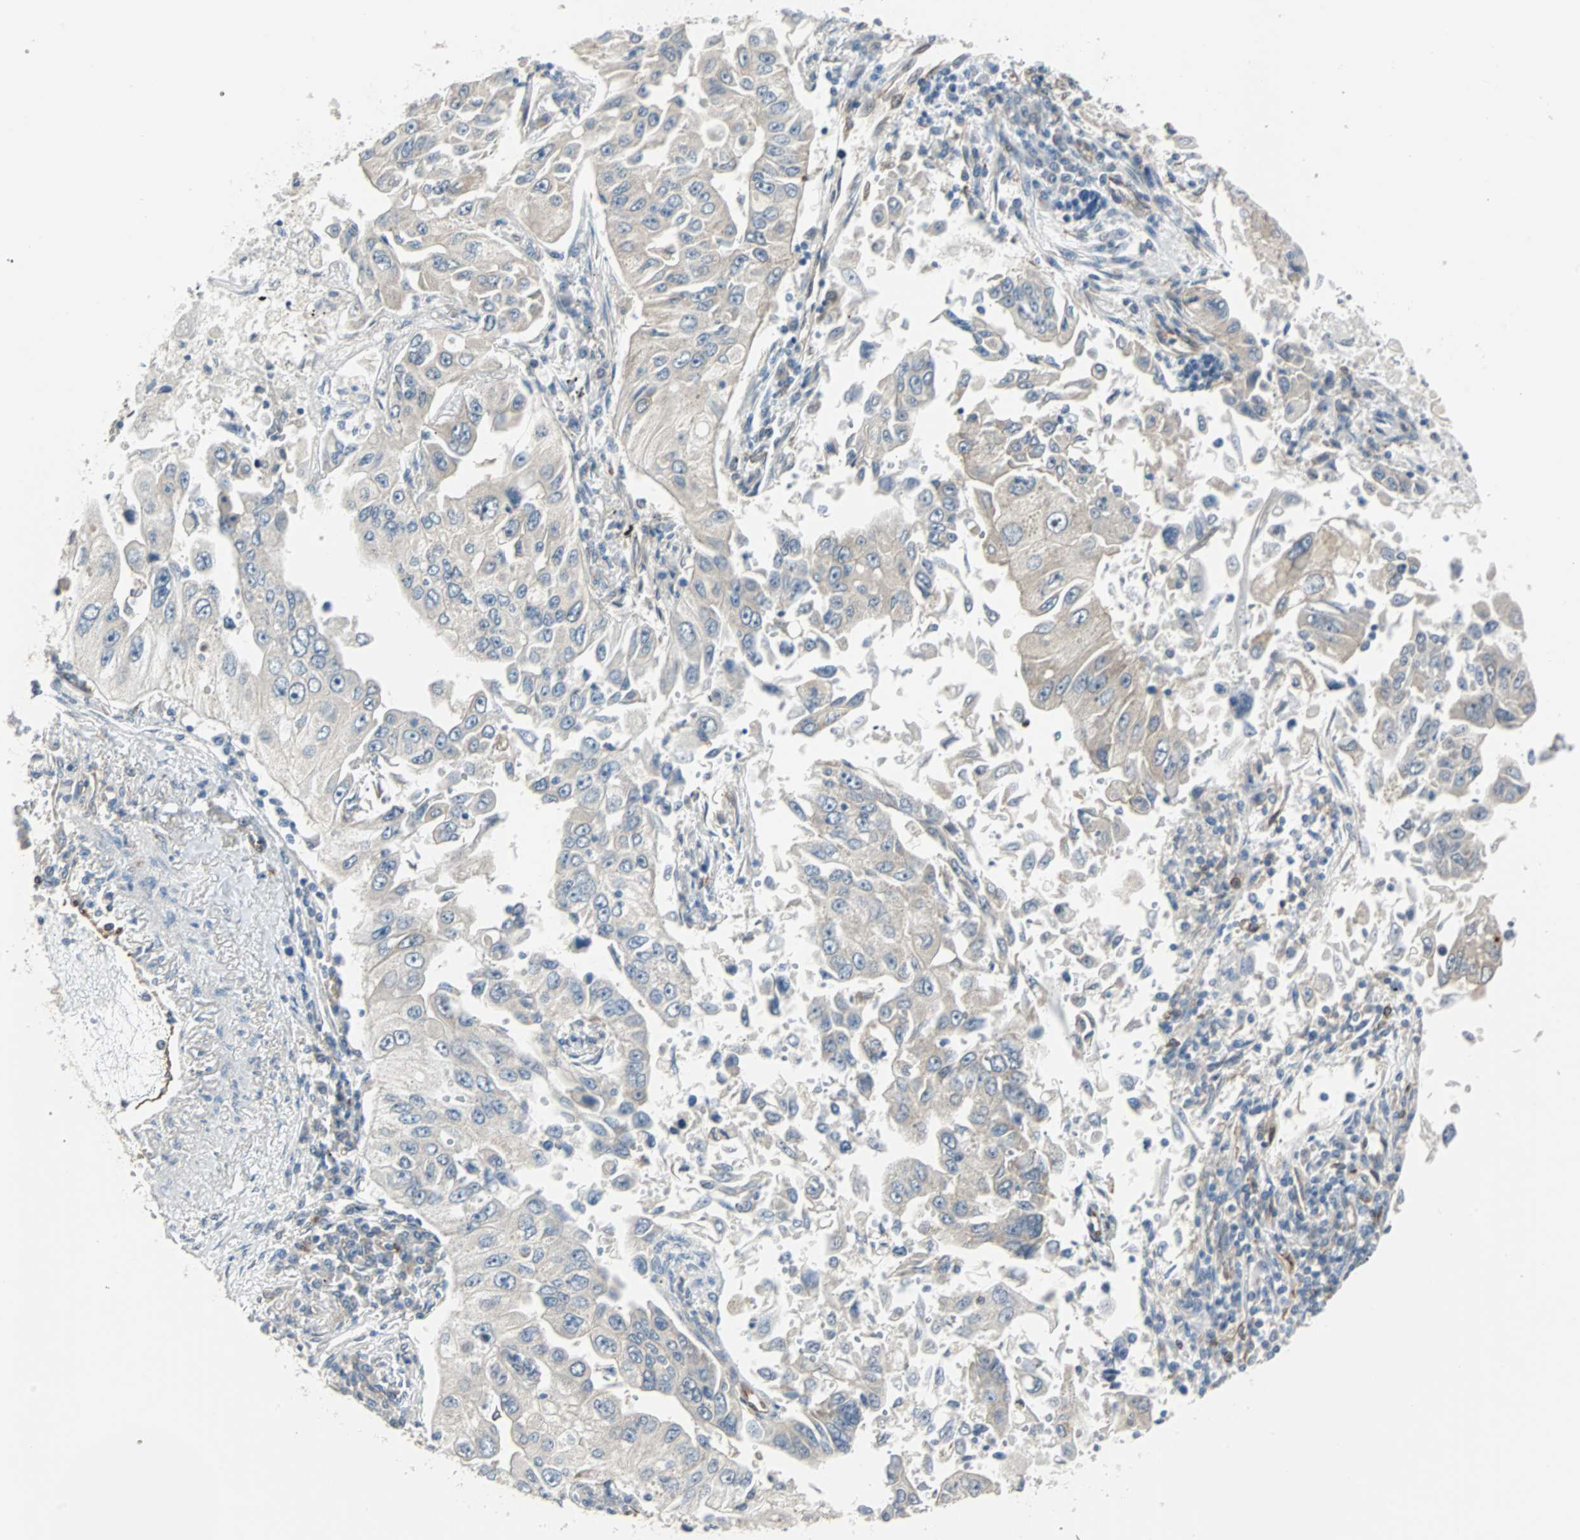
{"staining": {"intensity": "weak", "quantity": "25%-75%", "location": "cytoplasmic/membranous"}, "tissue": "lung cancer", "cell_type": "Tumor cells", "image_type": "cancer", "snomed": [{"axis": "morphology", "description": "Adenocarcinoma, NOS"}, {"axis": "topography", "description": "Lung"}], "caption": "The immunohistochemical stain labels weak cytoplasmic/membranous staining in tumor cells of lung adenocarcinoma tissue.", "gene": "SWAP70", "patient": {"sex": "male", "age": 84}}